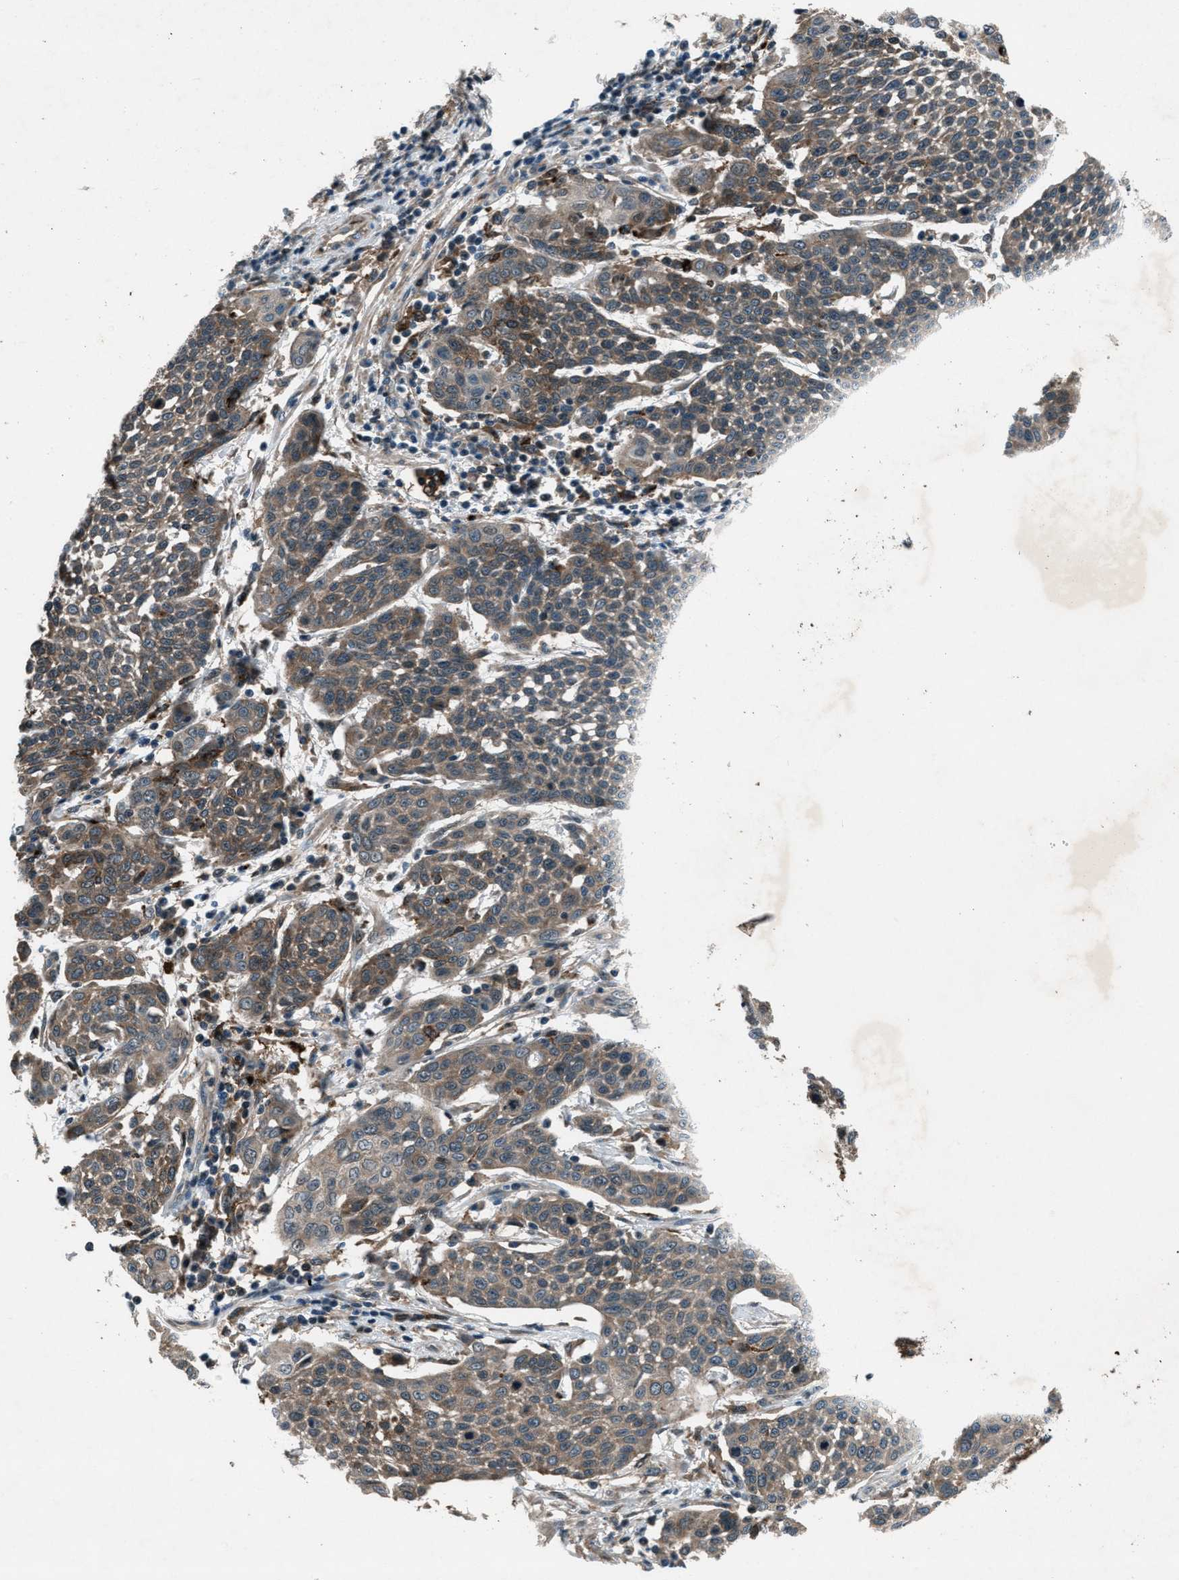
{"staining": {"intensity": "moderate", "quantity": ">75%", "location": "cytoplasmic/membranous"}, "tissue": "cervical cancer", "cell_type": "Tumor cells", "image_type": "cancer", "snomed": [{"axis": "morphology", "description": "Squamous cell carcinoma, NOS"}, {"axis": "topography", "description": "Cervix"}], "caption": "A brown stain labels moderate cytoplasmic/membranous staining of a protein in cervical cancer (squamous cell carcinoma) tumor cells.", "gene": "EPSTI1", "patient": {"sex": "female", "age": 34}}